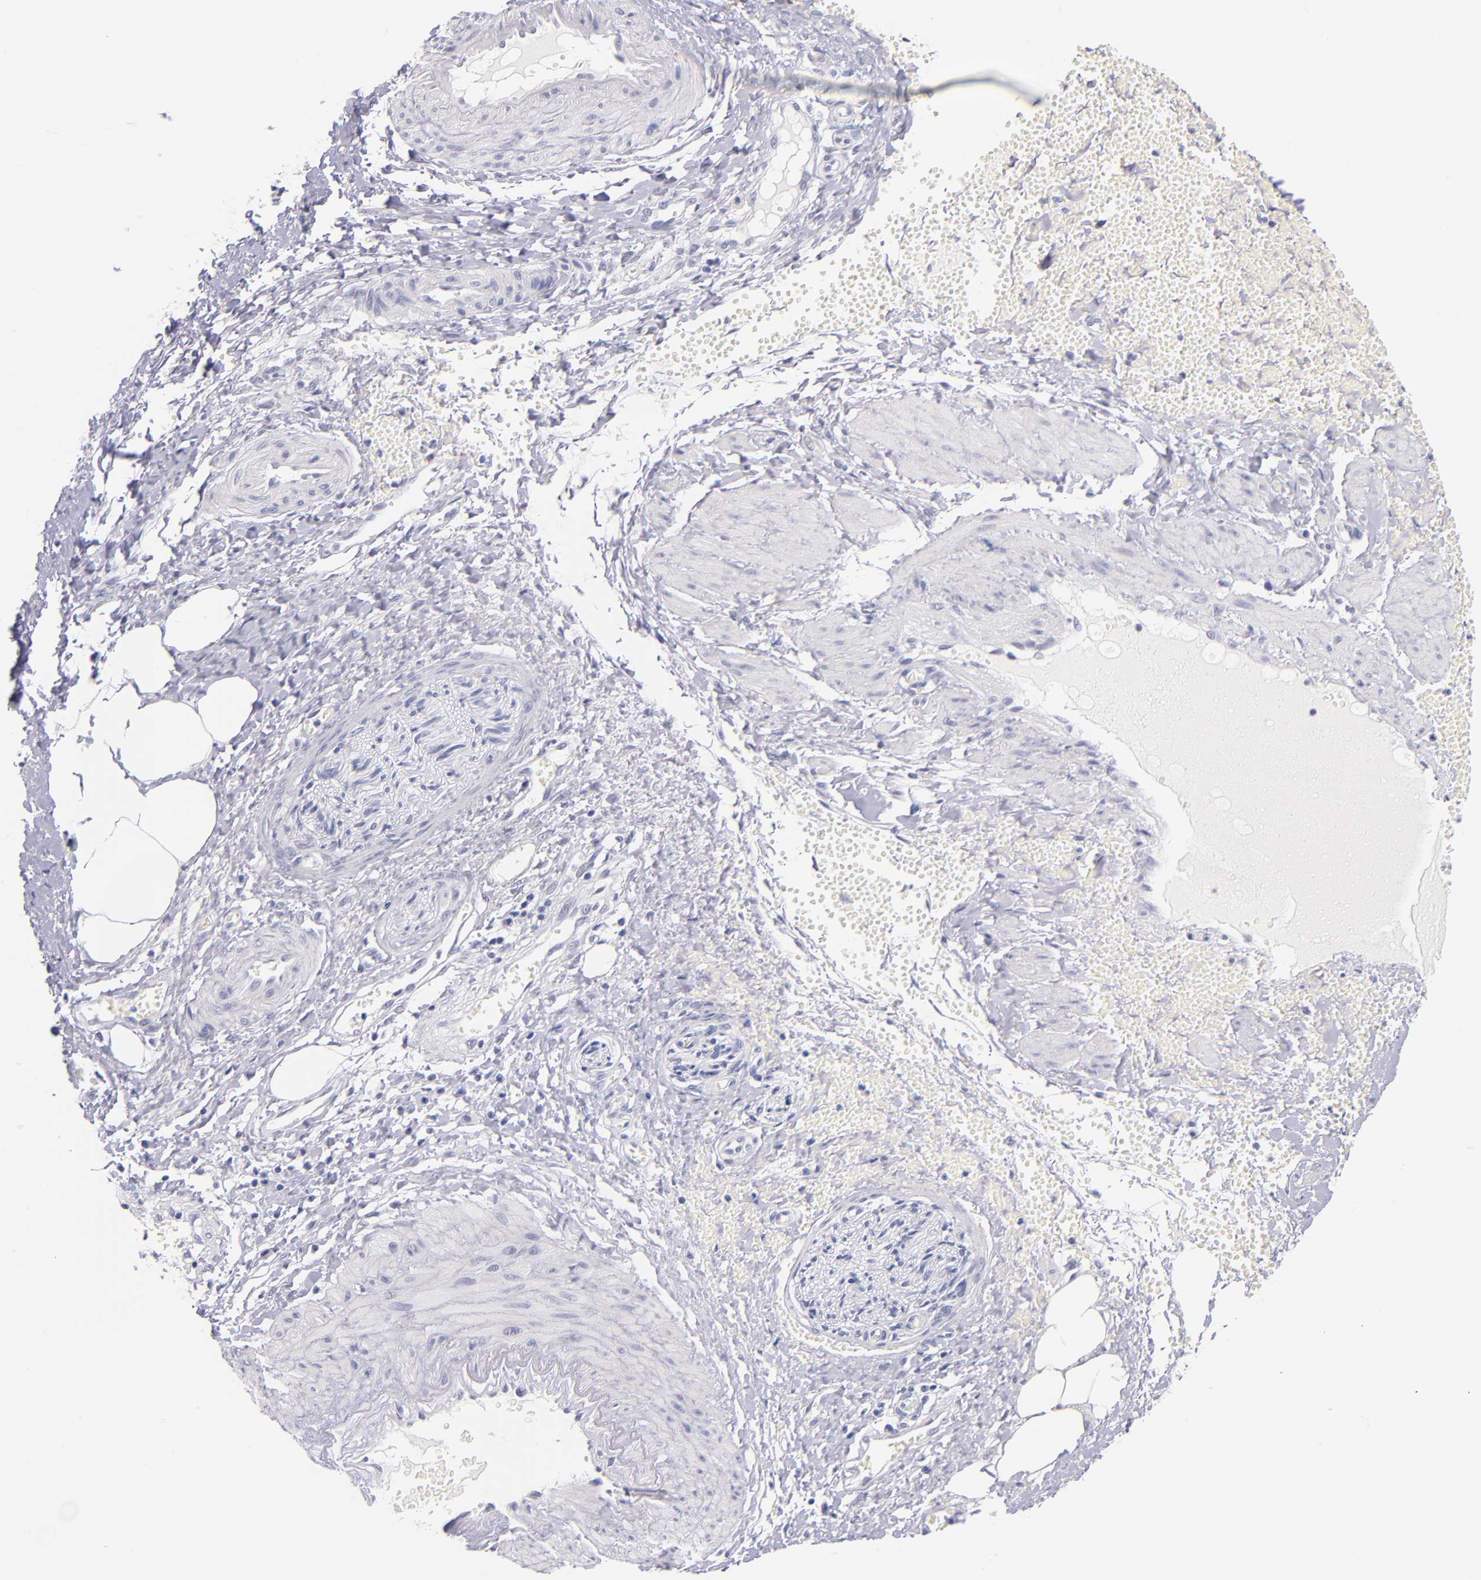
{"staining": {"intensity": "negative", "quantity": "none", "location": "none"}, "tissue": "smooth muscle", "cell_type": "Smooth muscle cells", "image_type": "normal", "snomed": [{"axis": "morphology", "description": "Normal tissue, NOS"}, {"axis": "topography", "description": "Uterus"}], "caption": "Smooth muscle cells show no significant protein expression in benign smooth muscle. The staining is performed using DAB (3,3'-diaminobenzidine) brown chromogen with nuclei counter-stained in using hematoxylin.", "gene": "SNRPB", "patient": {"sex": "female", "age": 56}}